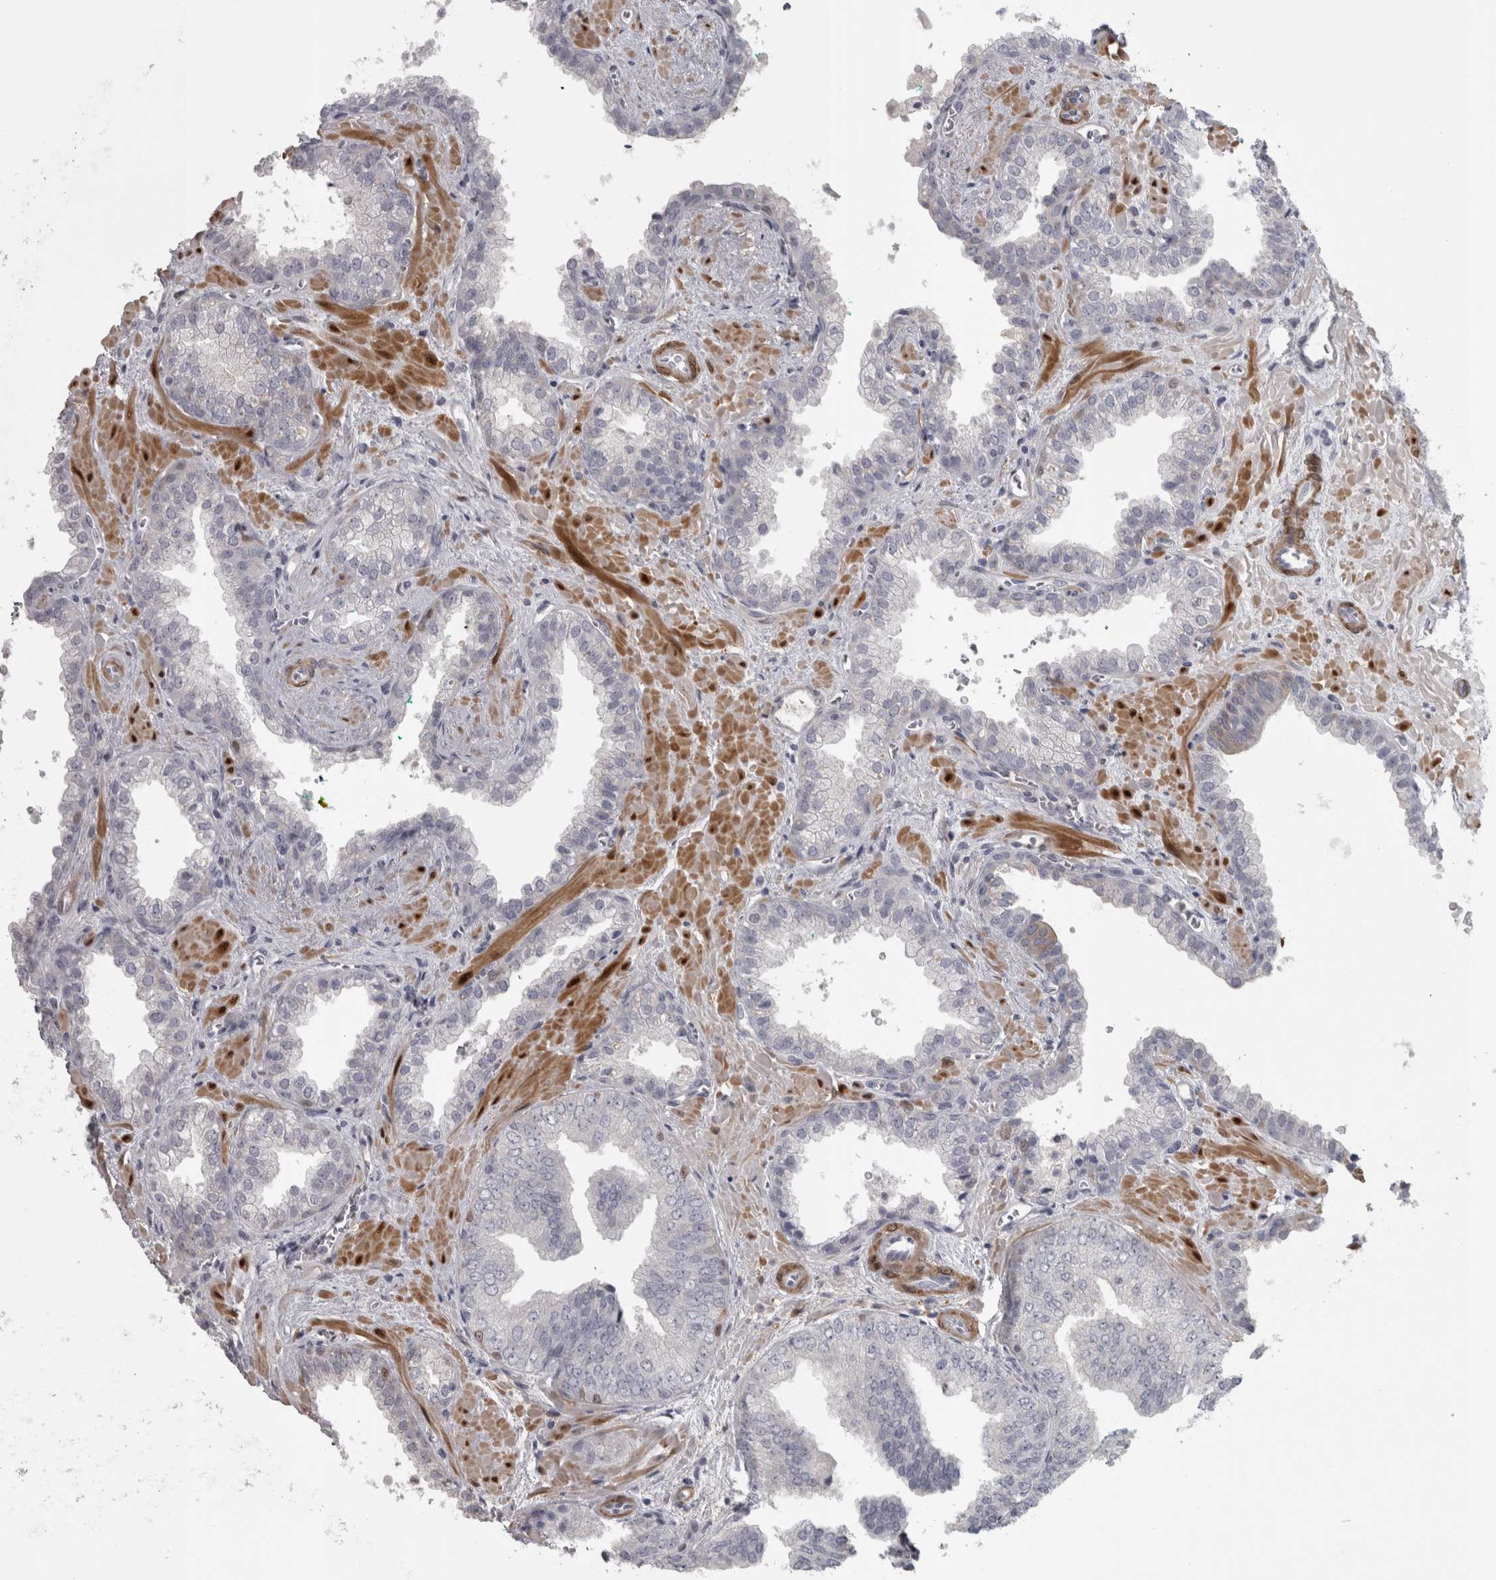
{"staining": {"intensity": "negative", "quantity": "none", "location": "none"}, "tissue": "prostate cancer", "cell_type": "Tumor cells", "image_type": "cancer", "snomed": [{"axis": "morphology", "description": "Adenocarcinoma, Low grade"}, {"axis": "topography", "description": "Prostate"}], "caption": "Immunohistochemical staining of human prostate cancer (adenocarcinoma (low-grade)) exhibits no significant staining in tumor cells.", "gene": "PPP1R12B", "patient": {"sex": "male", "age": 71}}